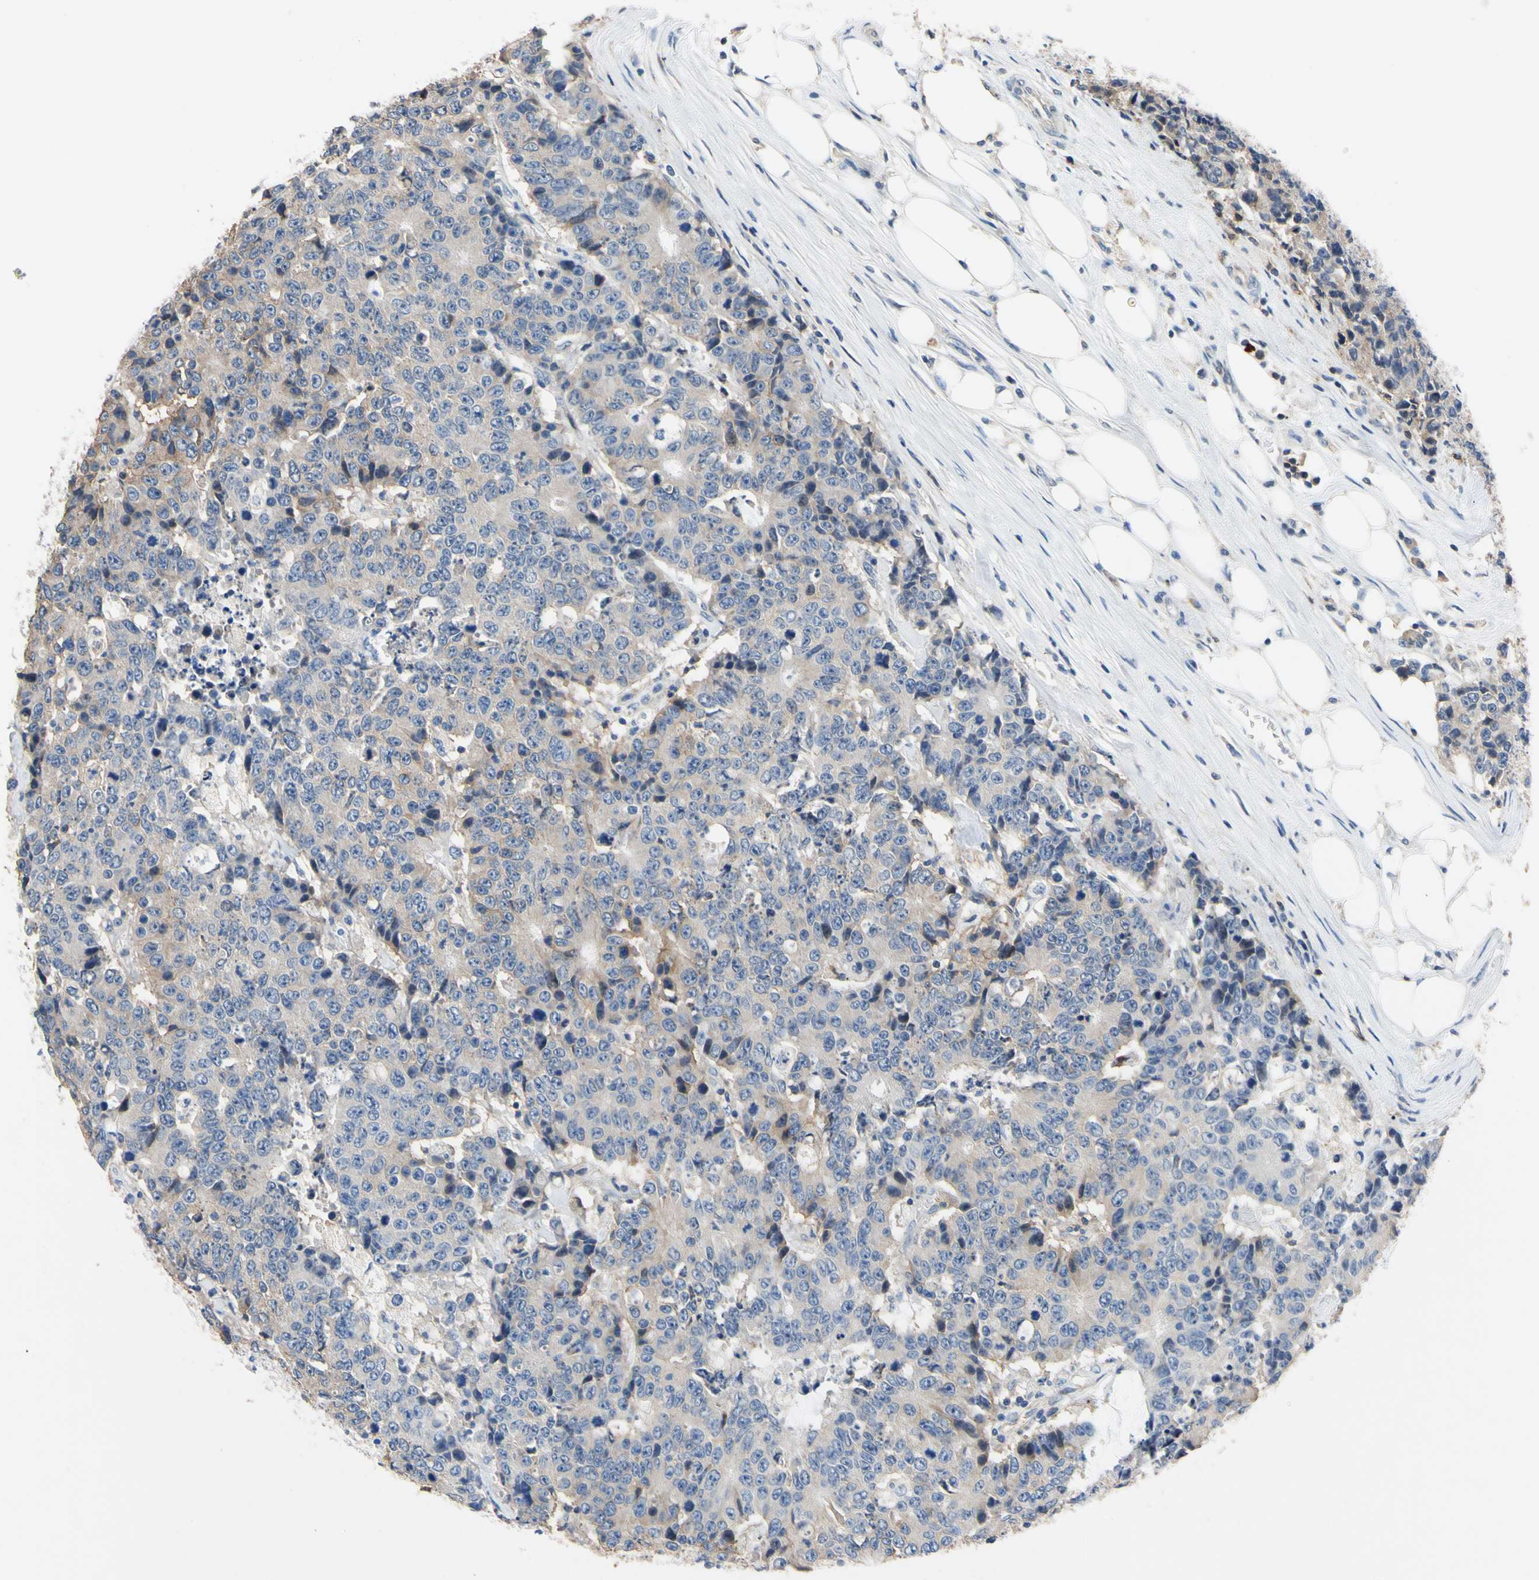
{"staining": {"intensity": "weak", "quantity": "<25%", "location": "cytoplasmic/membranous"}, "tissue": "colorectal cancer", "cell_type": "Tumor cells", "image_type": "cancer", "snomed": [{"axis": "morphology", "description": "Adenocarcinoma, NOS"}, {"axis": "topography", "description": "Colon"}], "caption": "This is an IHC image of human colorectal cancer. There is no positivity in tumor cells.", "gene": "PNKD", "patient": {"sex": "female", "age": 86}}